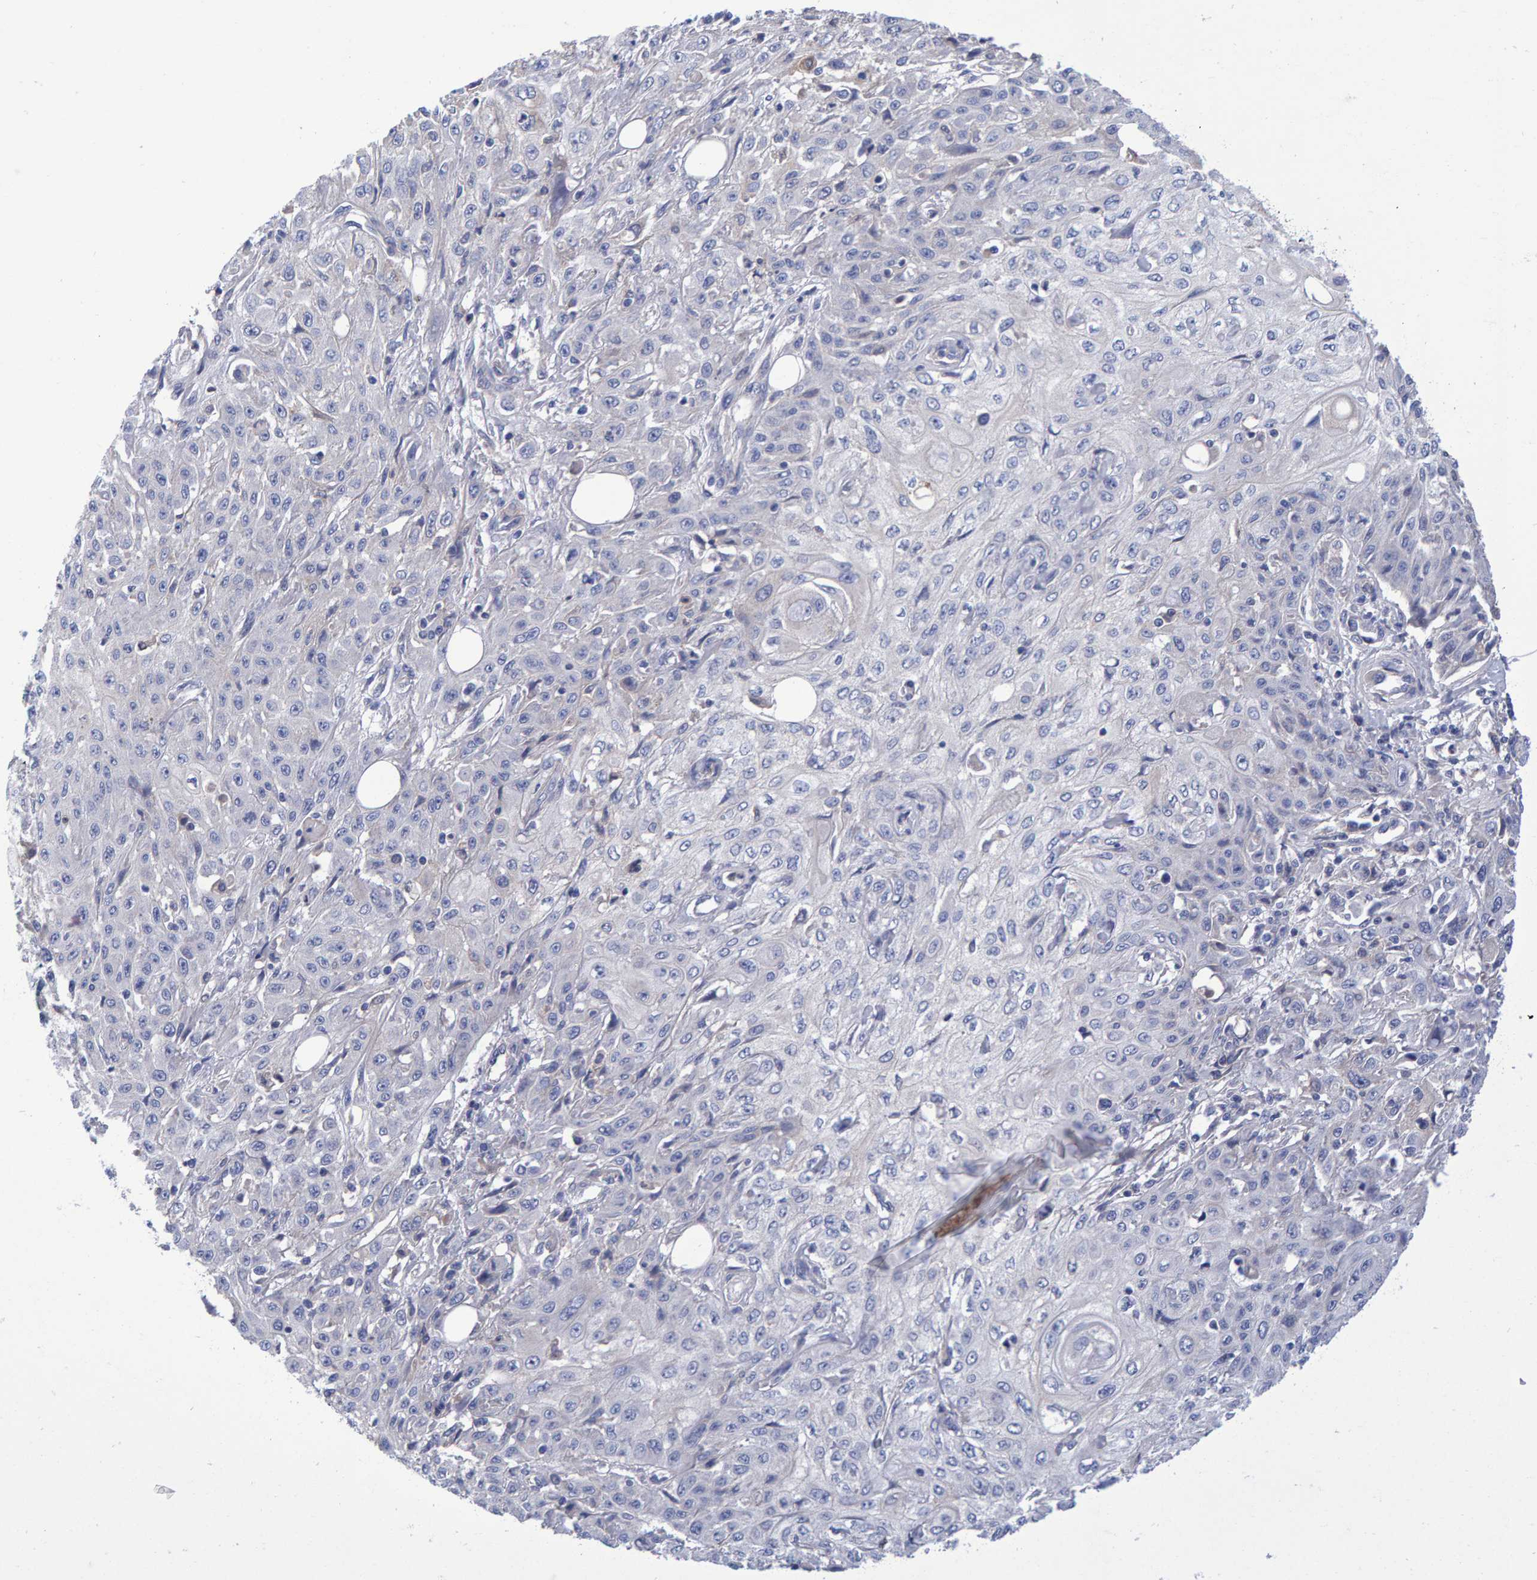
{"staining": {"intensity": "negative", "quantity": "none", "location": "none"}, "tissue": "skin cancer", "cell_type": "Tumor cells", "image_type": "cancer", "snomed": [{"axis": "morphology", "description": "Squamous cell carcinoma, NOS"}, {"axis": "morphology", "description": "Squamous cell carcinoma, metastatic, NOS"}, {"axis": "topography", "description": "Skin"}, {"axis": "topography", "description": "Lymph node"}], "caption": "DAB immunohistochemical staining of skin squamous cell carcinoma demonstrates no significant positivity in tumor cells. (Brightfield microscopy of DAB (3,3'-diaminobenzidine) IHC at high magnification).", "gene": "EFR3A", "patient": {"sex": "male", "age": 75}}